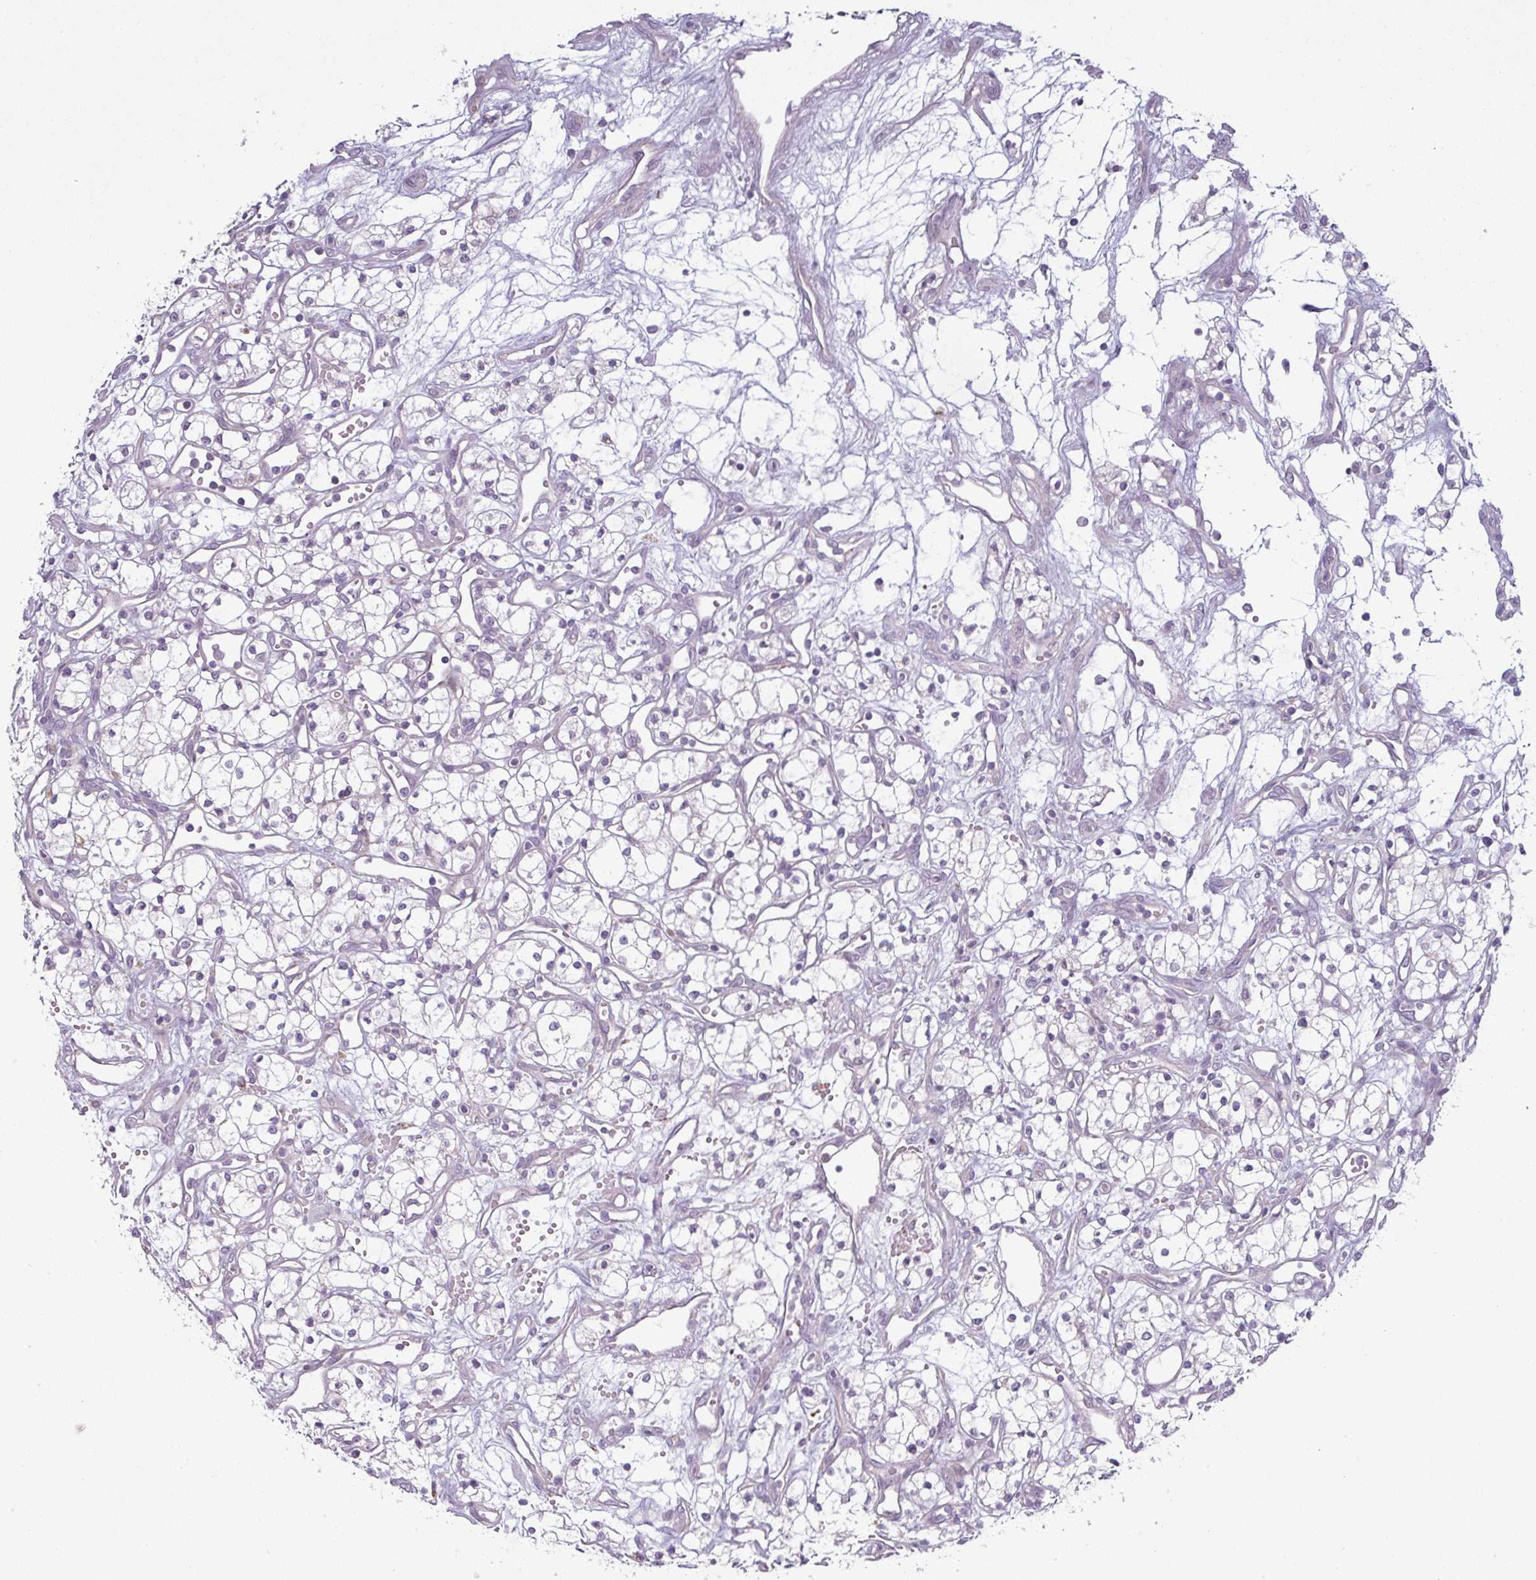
{"staining": {"intensity": "negative", "quantity": "none", "location": "none"}, "tissue": "renal cancer", "cell_type": "Tumor cells", "image_type": "cancer", "snomed": [{"axis": "morphology", "description": "Adenocarcinoma, NOS"}, {"axis": "topography", "description": "Kidney"}], "caption": "DAB immunohistochemical staining of human renal adenocarcinoma exhibits no significant expression in tumor cells. (DAB (3,3'-diaminobenzidine) immunohistochemistry (IHC) visualized using brightfield microscopy, high magnification).", "gene": "C2orf16", "patient": {"sex": "male", "age": 59}}